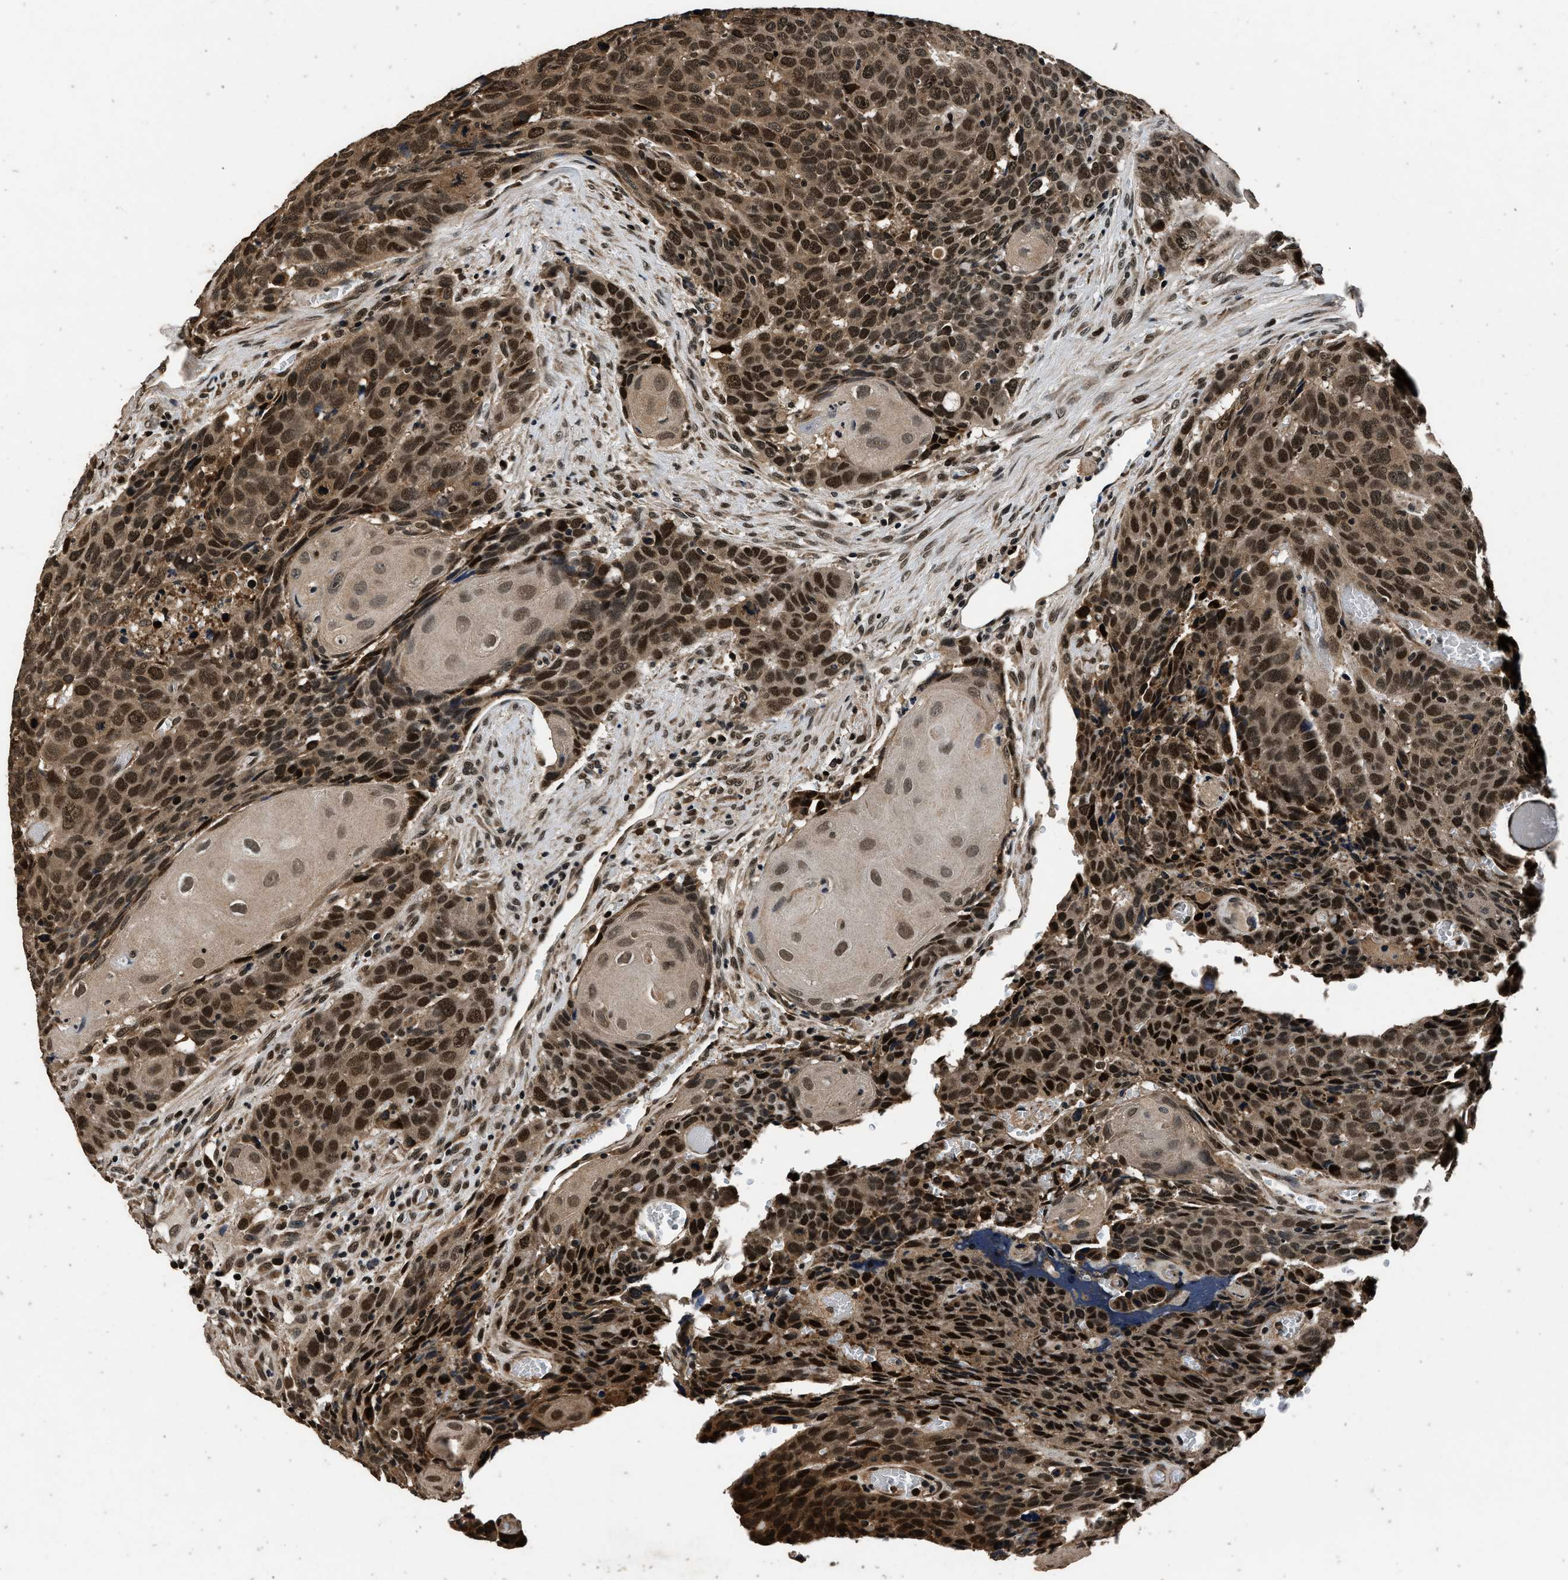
{"staining": {"intensity": "strong", "quantity": ">75%", "location": "nuclear"}, "tissue": "head and neck cancer", "cell_type": "Tumor cells", "image_type": "cancer", "snomed": [{"axis": "morphology", "description": "Squamous cell carcinoma, NOS"}, {"axis": "topography", "description": "Head-Neck"}], "caption": "There is high levels of strong nuclear positivity in tumor cells of squamous cell carcinoma (head and neck), as demonstrated by immunohistochemical staining (brown color).", "gene": "CSTF1", "patient": {"sex": "male", "age": 66}}